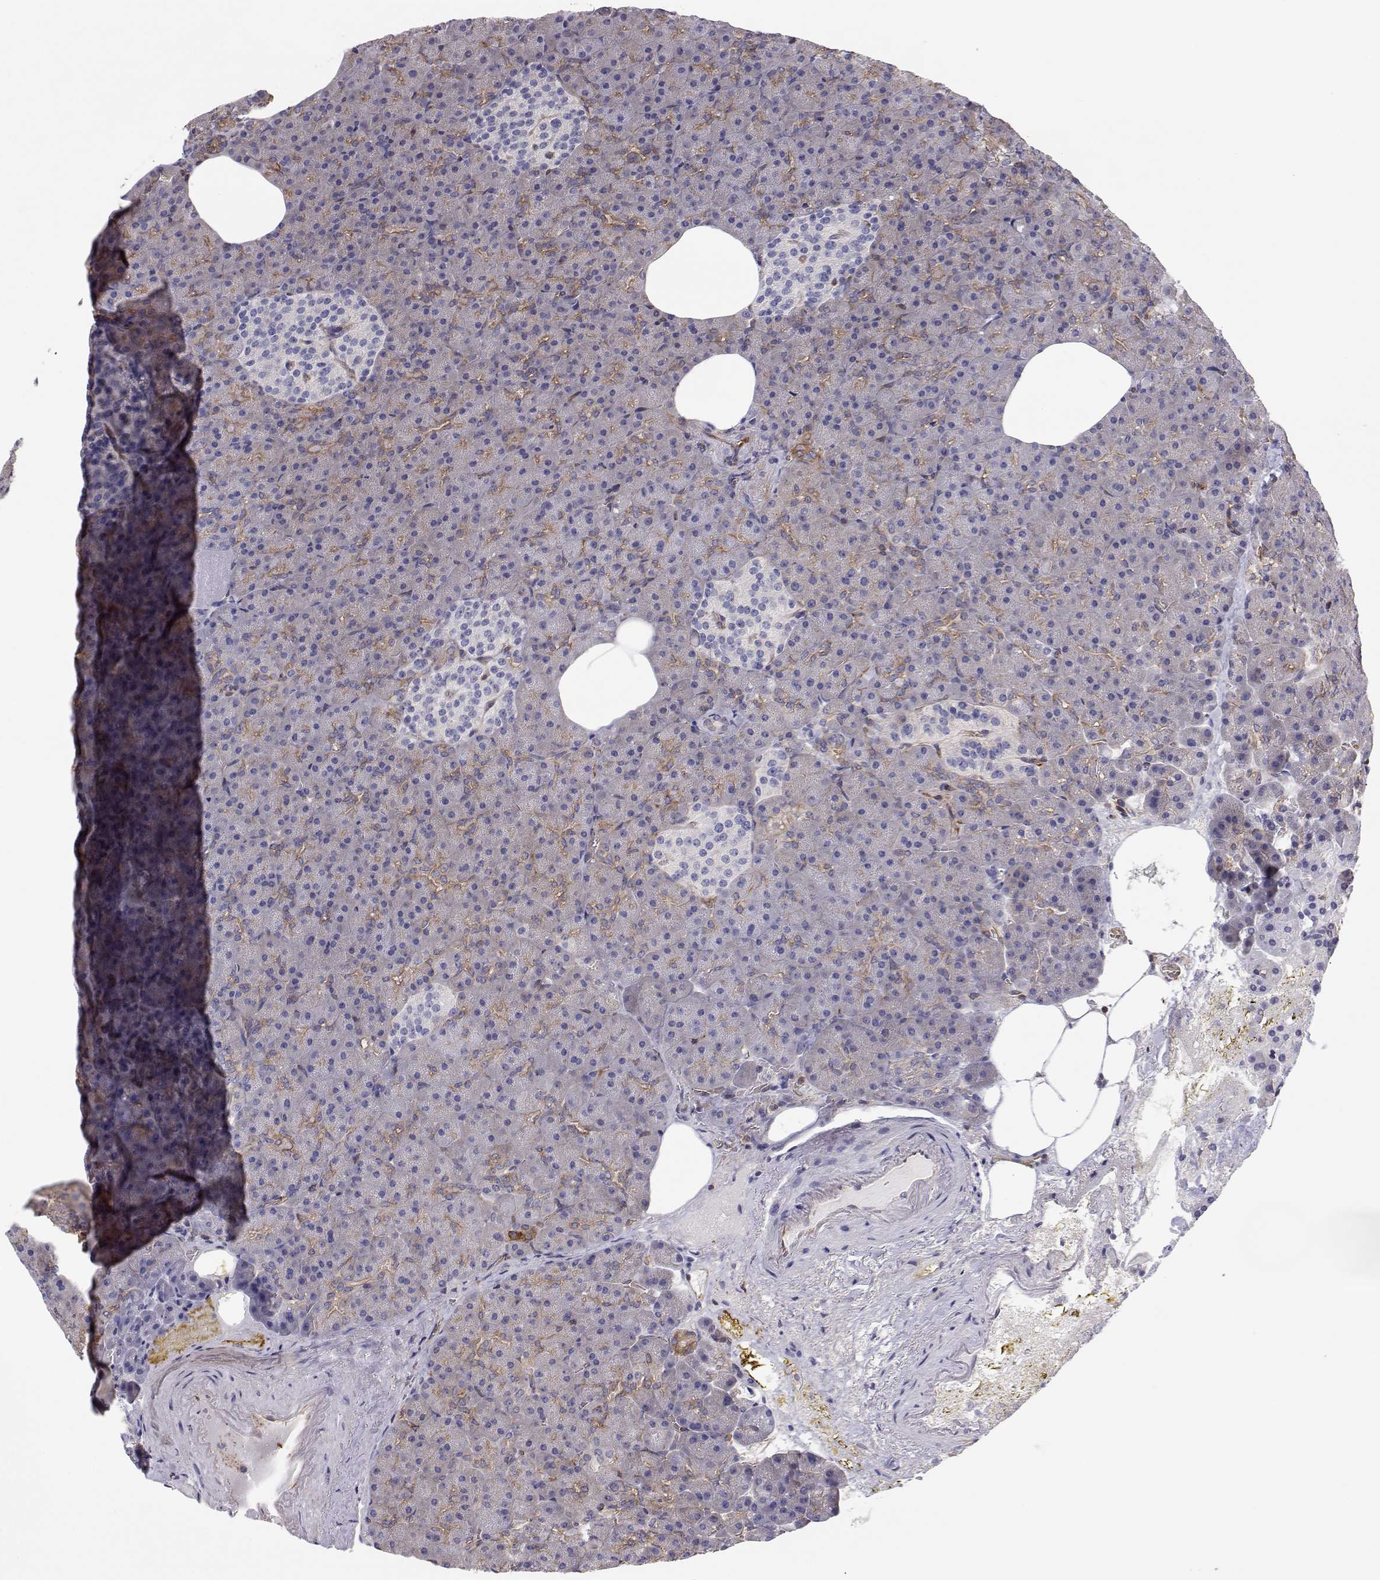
{"staining": {"intensity": "moderate", "quantity": "25%-75%", "location": "cytoplasmic/membranous"}, "tissue": "pancreas", "cell_type": "Exocrine glandular cells", "image_type": "normal", "snomed": [{"axis": "morphology", "description": "Normal tissue, NOS"}, {"axis": "topography", "description": "Pancreas"}], "caption": "This is a micrograph of immunohistochemistry (IHC) staining of unremarkable pancreas, which shows moderate positivity in the cytoplasmic/membranous of exocrine glandular cells.", "gene": "MYH9", "patient": {"sex": "female", "age": 74}}